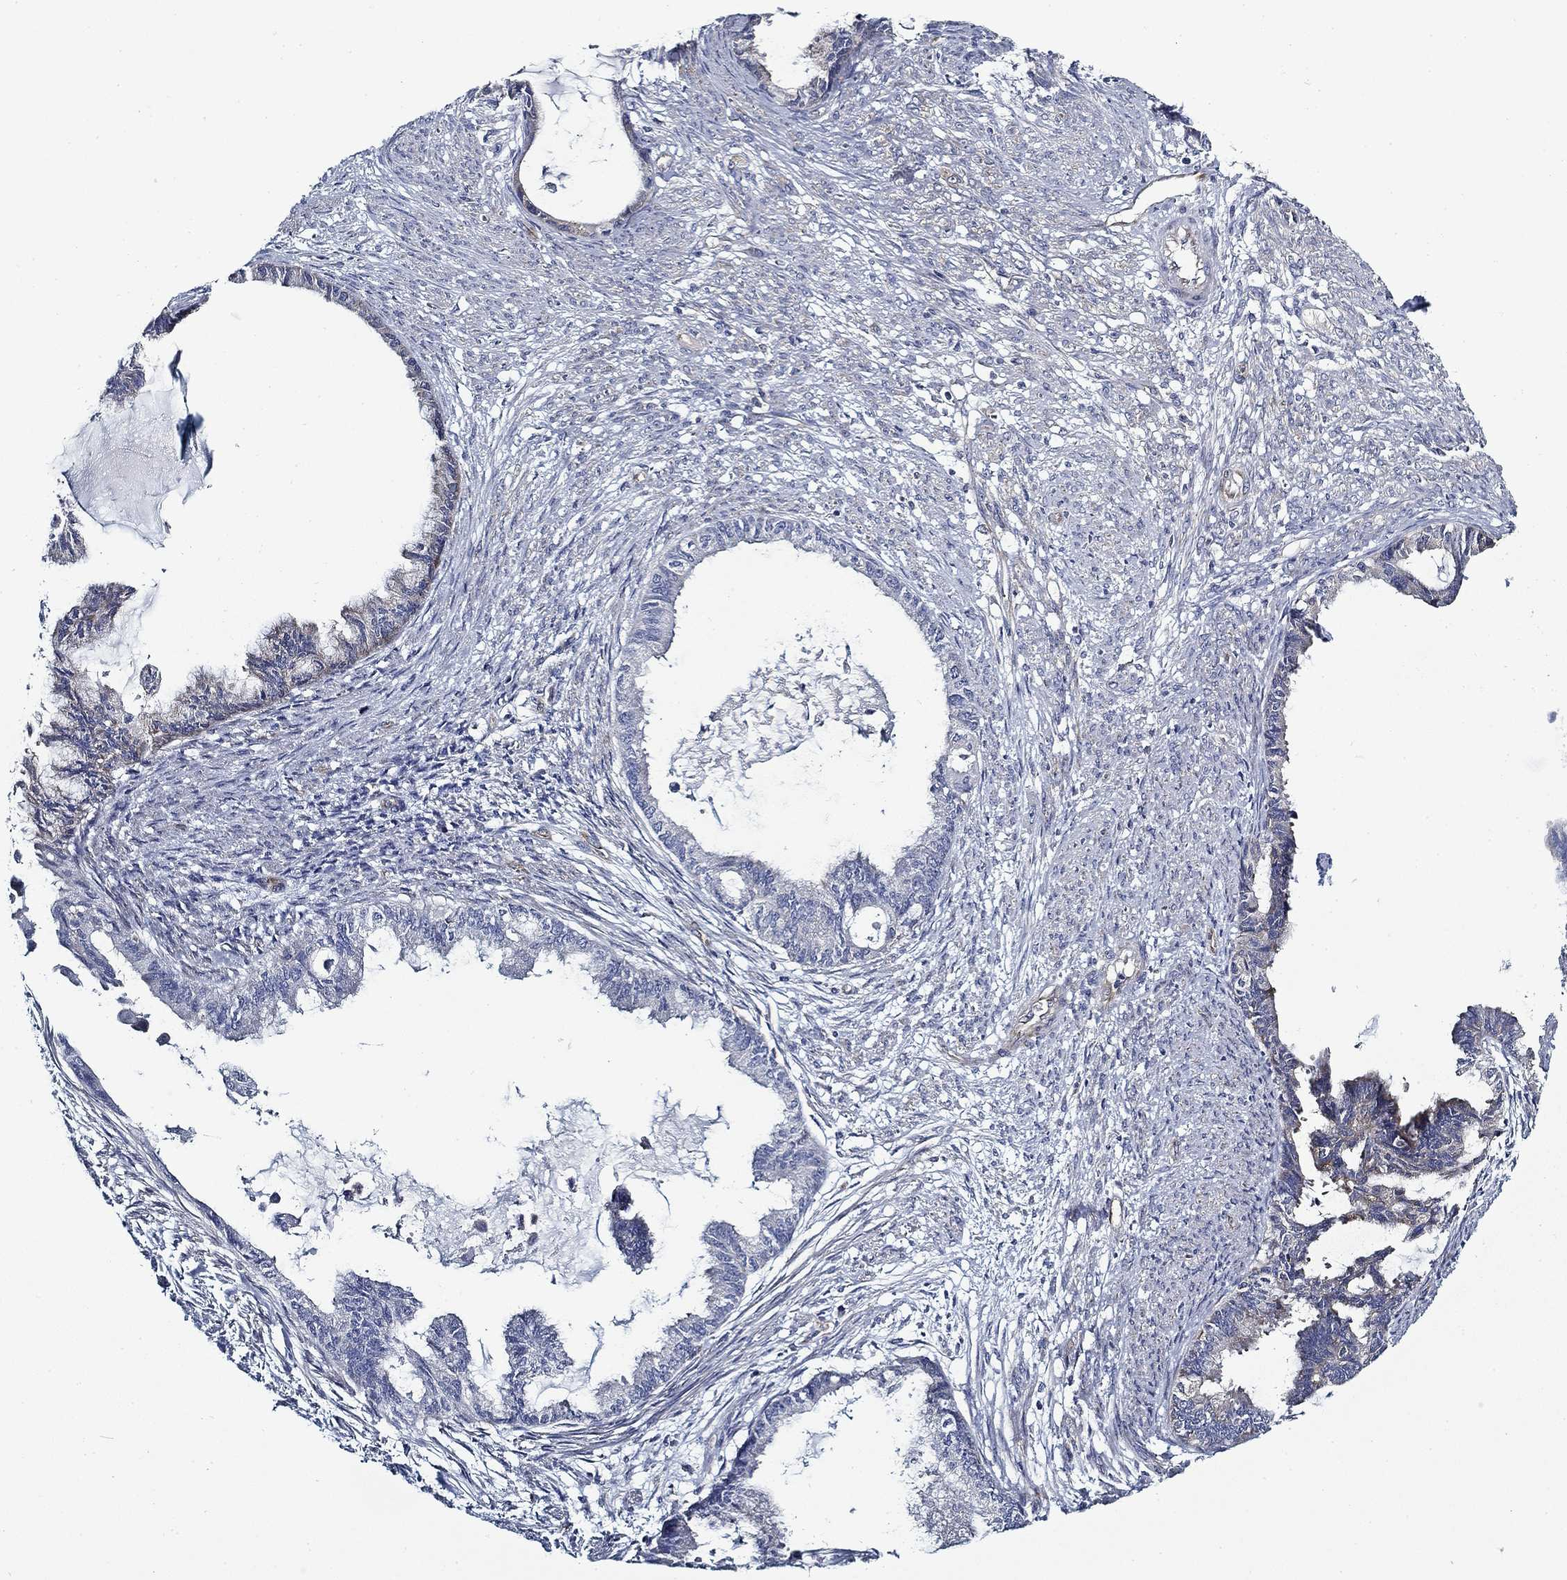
{"staining": {"intensity": "negative", "quantity": "none", "location": "none"}, "tissue": "endometrial cancer", "cell_type": "Tumor cells", "image_type": "cancer", "snomed": [{"axis": "morphology", "description": "Adenocarcinoma, NOS"}, {"axis": "topography", "description": "Endometrium"}], "caption": "Immunohistochemical staining of human endometrial cancer demonstrates no significant staining in tumor cells.", "gene": "FXR1", "patient": {"sex": "female", "age": 86}}